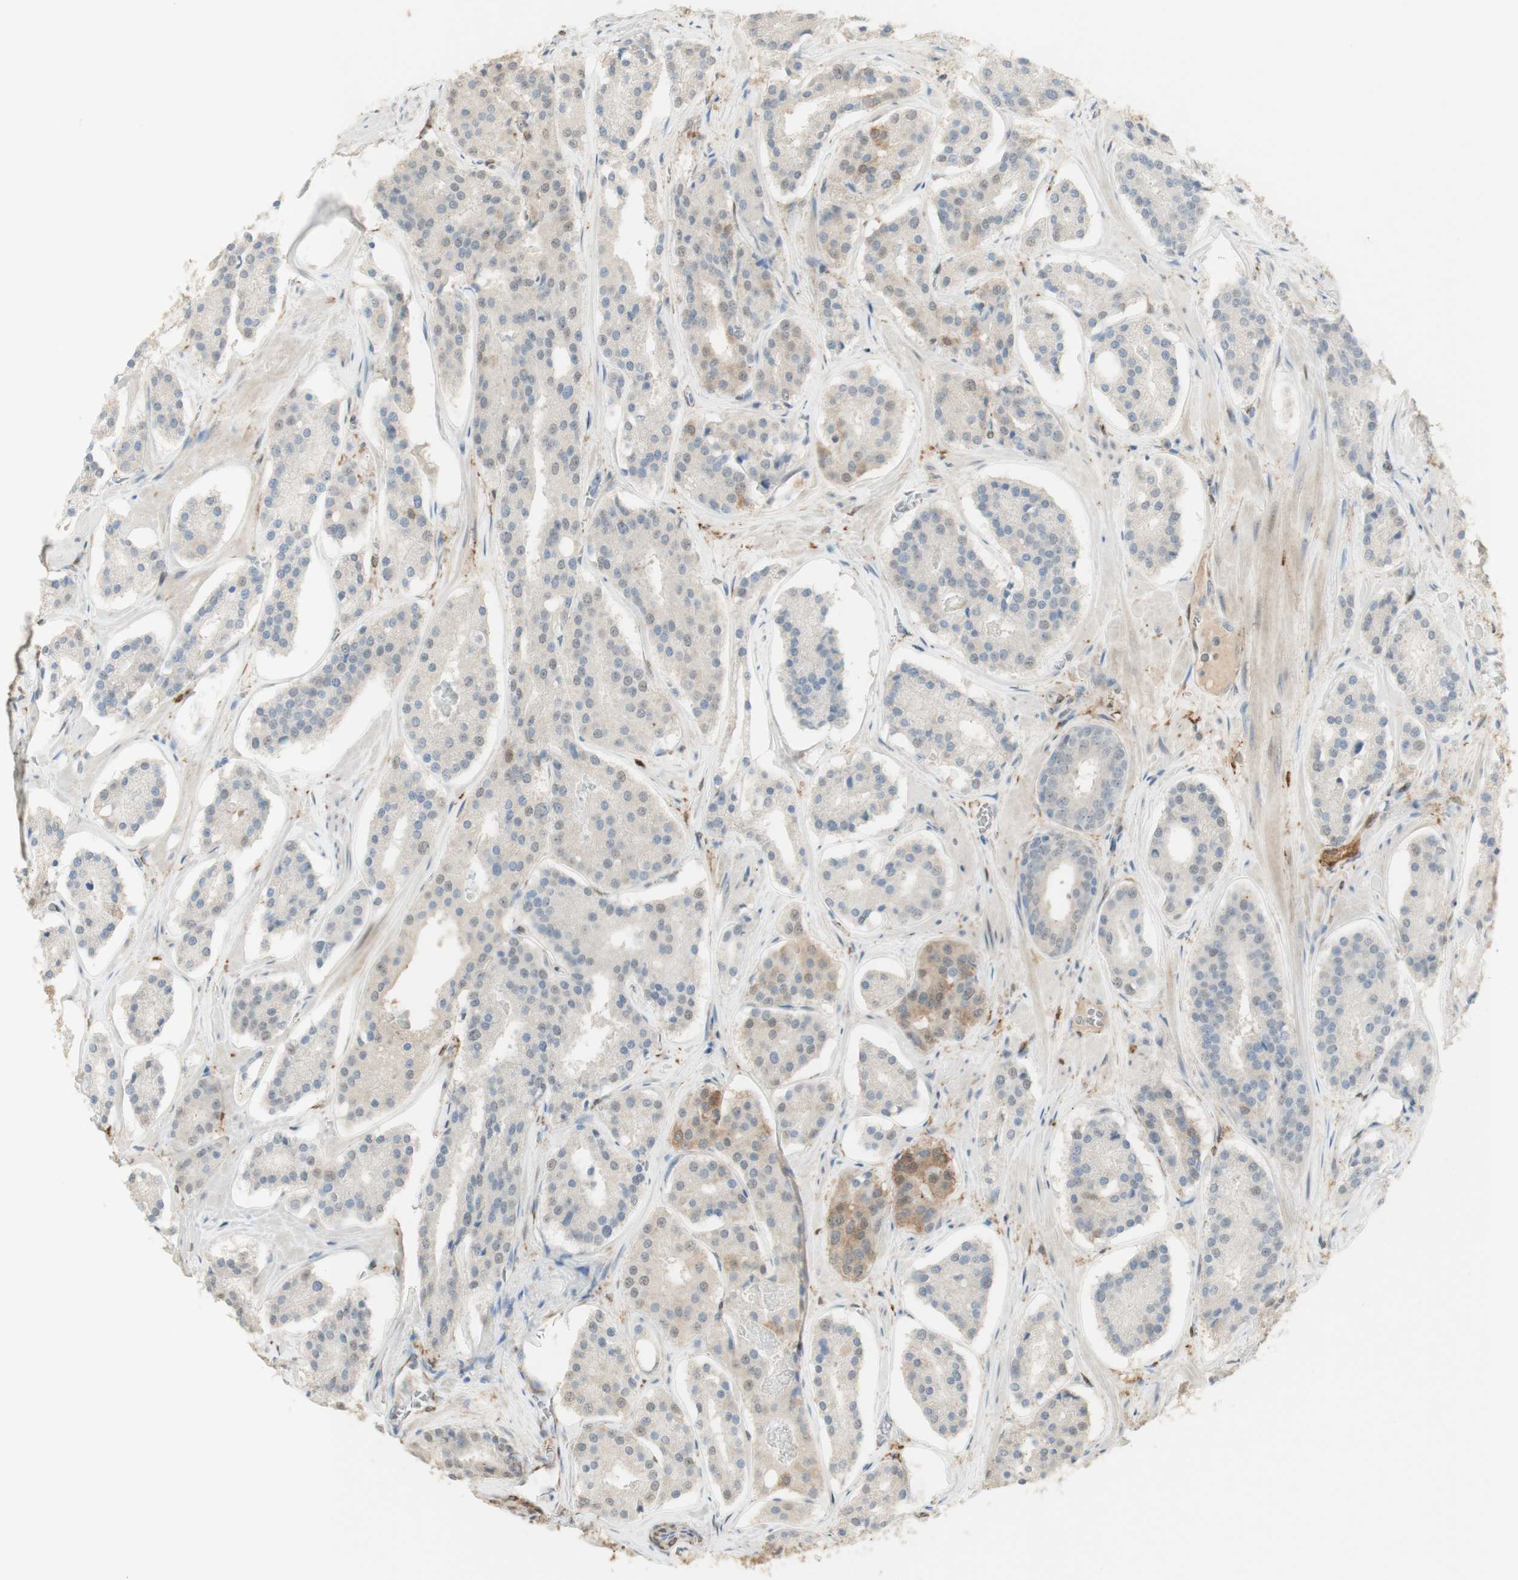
{"staining": {"intensity": "negative", "quantity": "none", "location": "none"}, "tissue": "prostate cancer", "cell_type": "Tumor cells", "image_type": "cancer", "snomed": [{"axis": "morphology", "description": "Adenocarcinoma, High grade"}, {"axis": "topography", "description": "Prostate"}], "caption": "DAB immunohistochemical staining of prostate cancer shows no significant positivity in tumor cells.", "gene": "MUC3A", "patient": {"sex": "male", "age": 60}}